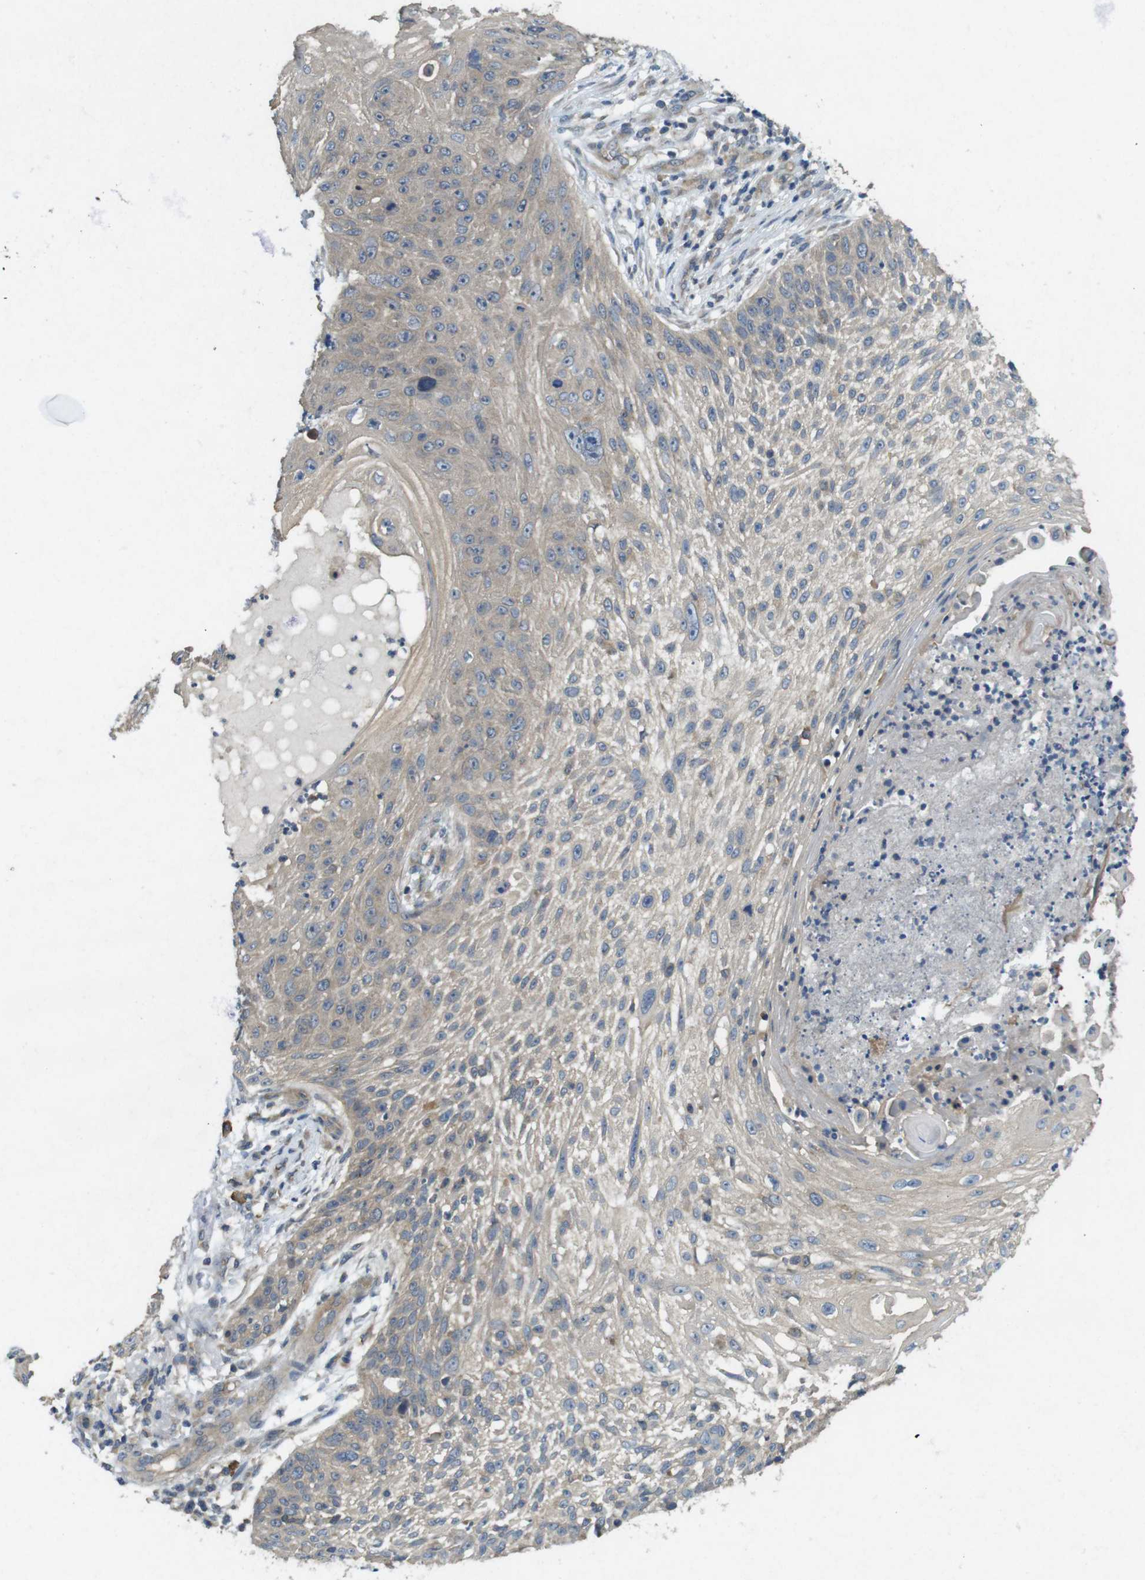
{"staining": {"intensity": "negative", "quantity": "none", "location": "none"}, "tissue": "skin cancer", "cell_type": "Tumor cells", "image_type": "cancer", "snomed": [{"axis": "morphology", "description": "Squamous cell carcinoma, NOS"}, {"axis": "topography", "description": "Skin"}], "caption": "This is an IHC photomicrograph of skin cancer. There is no staining in tumor cells.", "gene": "SUGT1", "patient": {"sex": "female", "age": 80}}